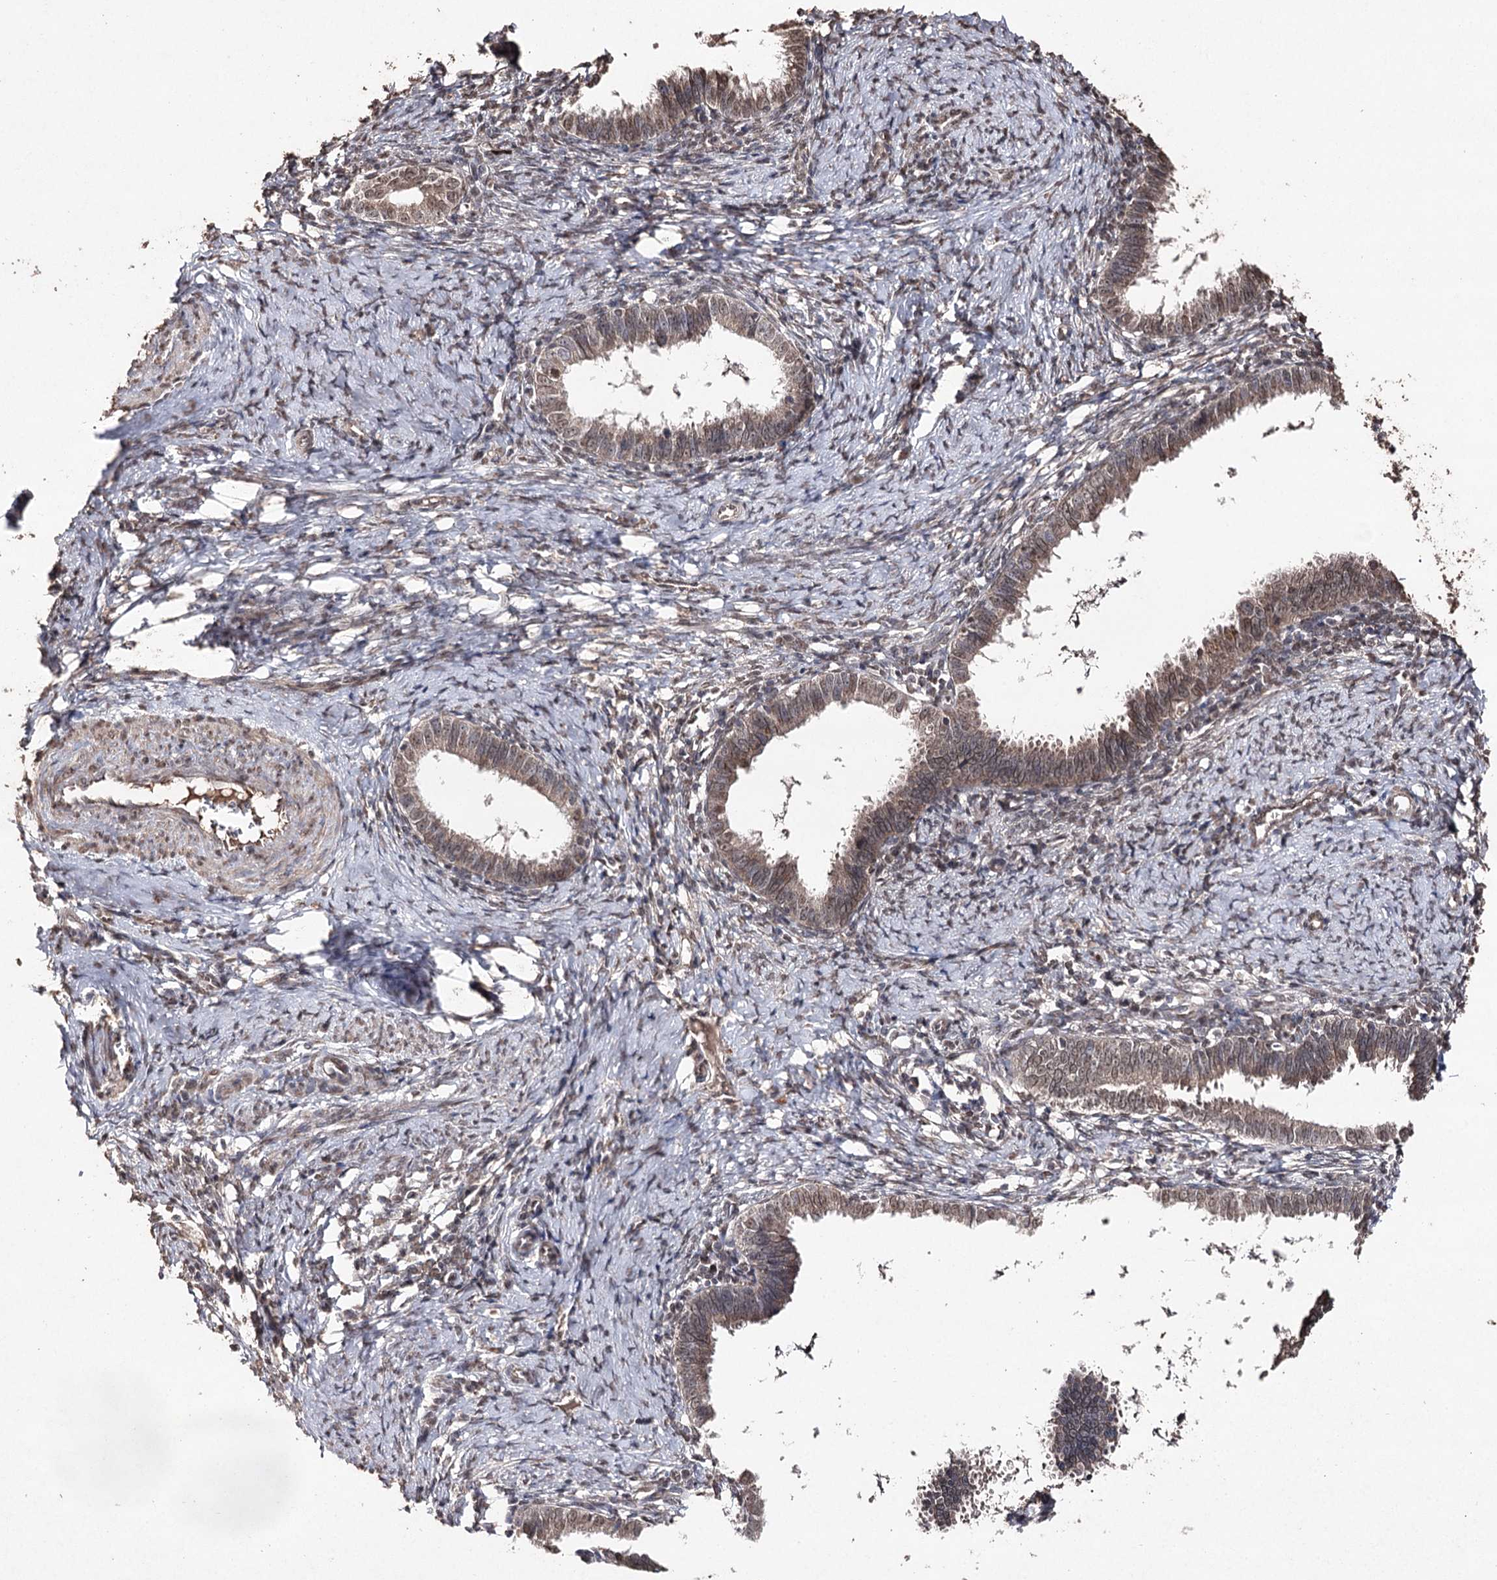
{"staining": {"intensity": "weak", "quantity": ">75%", "location": "cytoplasmic/membranous,nuclear"}, "tissue": "cervical cancer", "cell_type": "Tumor cells", "image_type": "cancer", "snomed": [{"axis": "morphology", "description": "Adenocarcinoma, NOS"}, {"axis": "topography", "description": "Cervix"}], "caption": "A micrograph of human cervical adenocarcinoma stained for a protein shows weak cytoplasmic/membranous and nuclear brown staining in tumor cells.", "gene": "ATG14", "patient": {"sex": "female", "age": 36}}